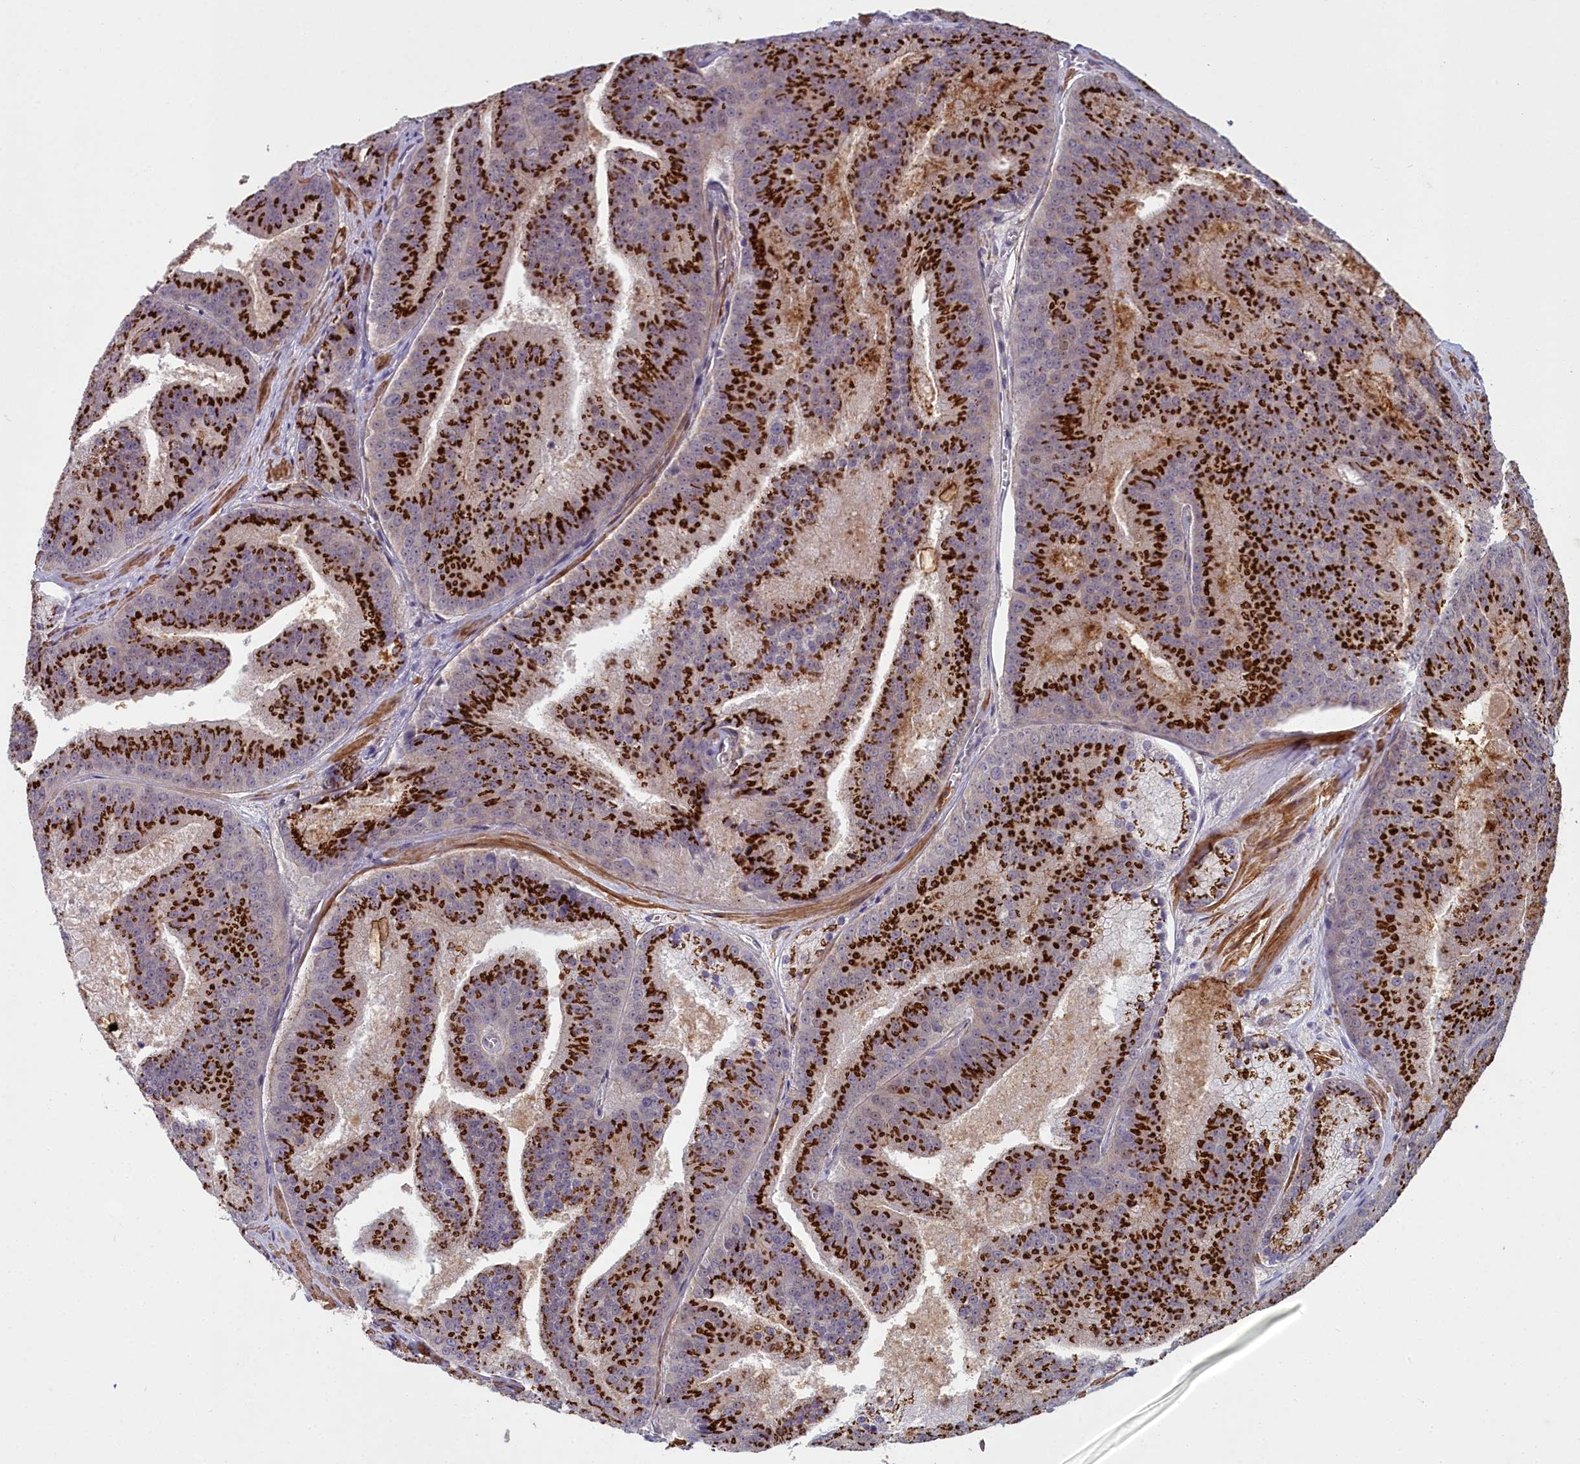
{"staining": {"intensity": "strong", "quantity": ">75%", "location": "cytoplasmic/membranous"}, "tissue": "prostate cancer", "cell_type": "Tumor cells", "image_type": "cancer", "snomed": [{"axis": "morphology", "description": "Adenocarcinoma, High grade"}, {"axis": "topography", "description": "Prostate"}], "caption": "Approximately >75% of tumor cells in human prostate cancer display strong cytoplasmic/membranous protein expression as visualized by brown immunohistochemical staining.", "gene": "ZNF626", "patient": {"sex": "male", "age": 61}}